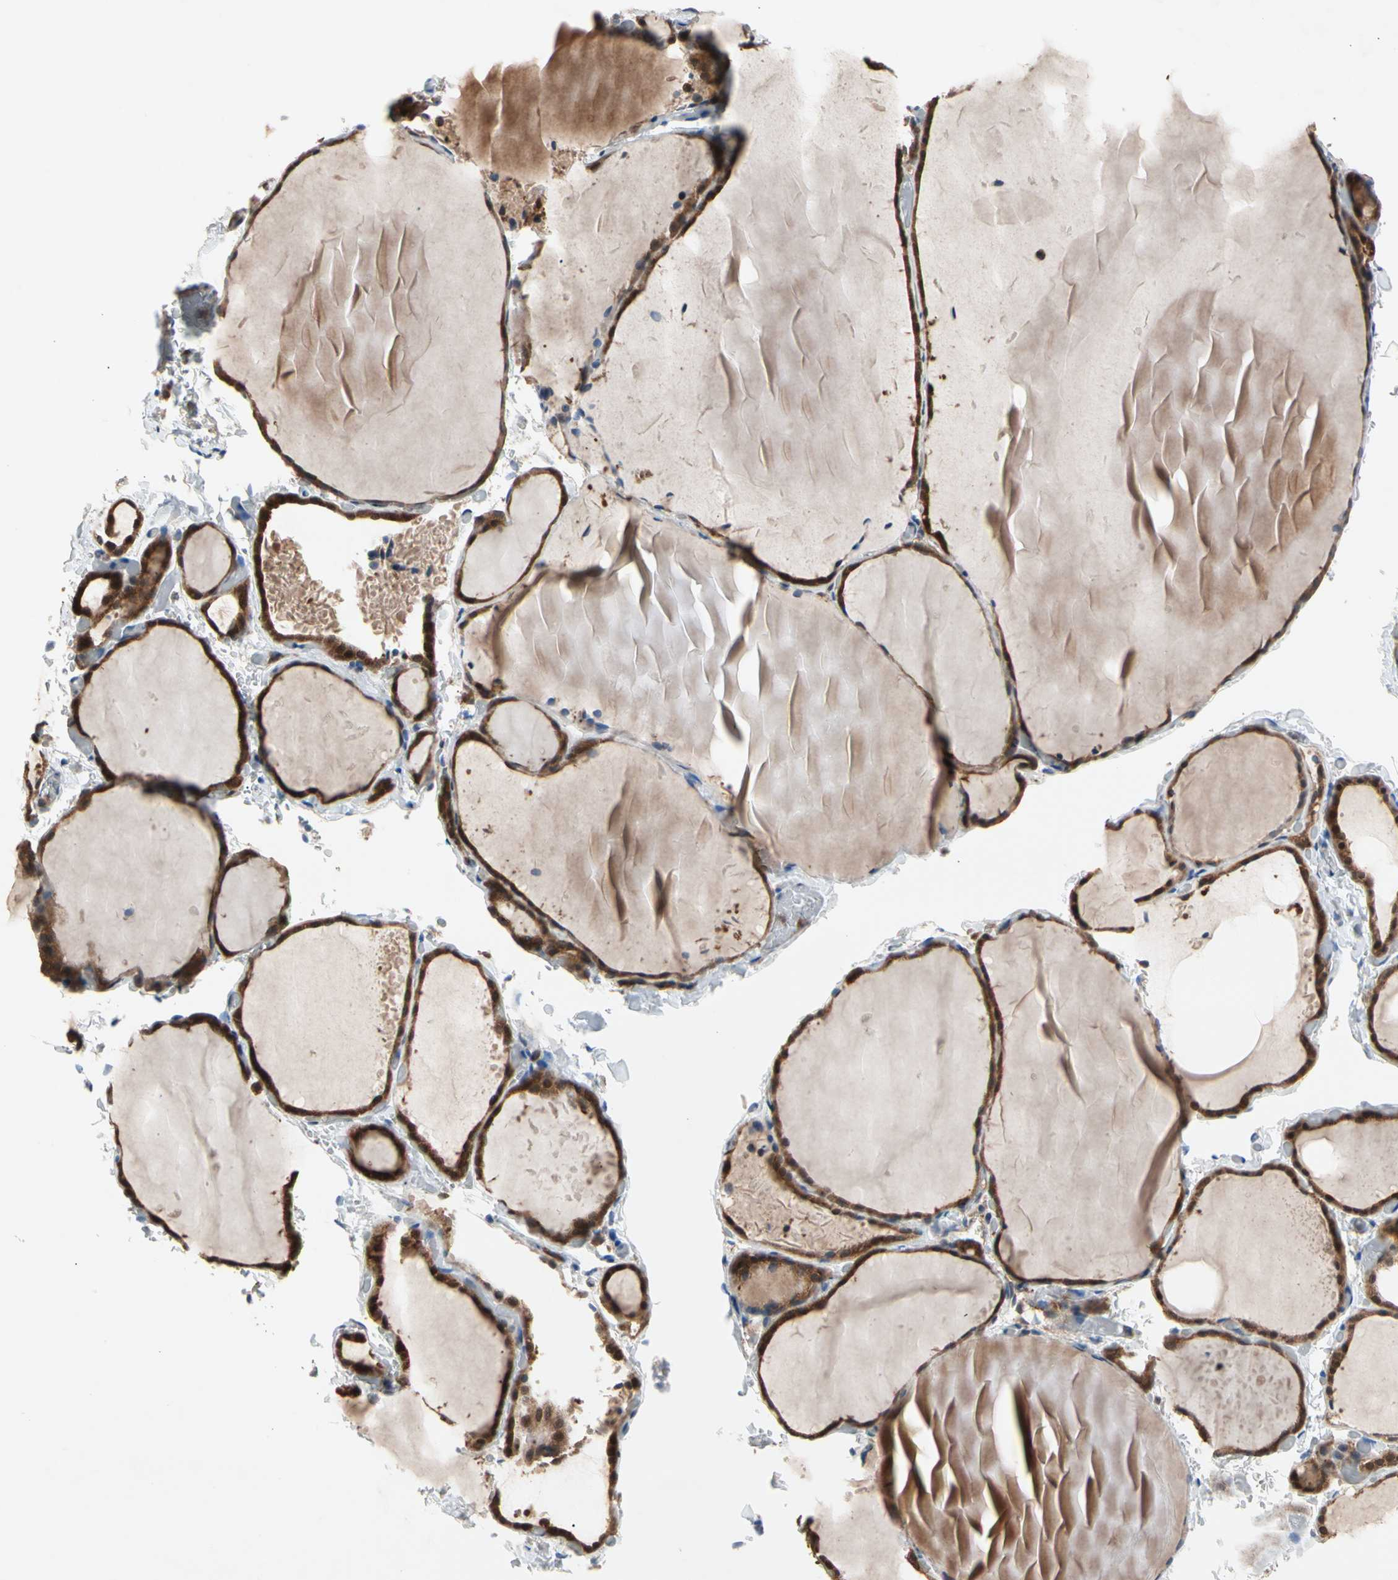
{"staining": {"intensity": "strong", "quantity": ">75%", "location": "cytoplasmic/membranous,nuclear"}, "tissue": "thyroid gland", "cell_type": "Glandular cells", "image_type": "normal", "snomed": [{"axis": "morphology", "description": "Normal tissue, NOS"}, {"axis": "topography", "description": "Thyroid gland"}], "caption": "Immunohistochemical staining of normal thyroid gland displays strong cytoplasmic/membranous,nuclear protein expression in approximately >75% of glandular cells.", "gene": "MTHFS", "patient": {"sex": "female", "age": 22}}